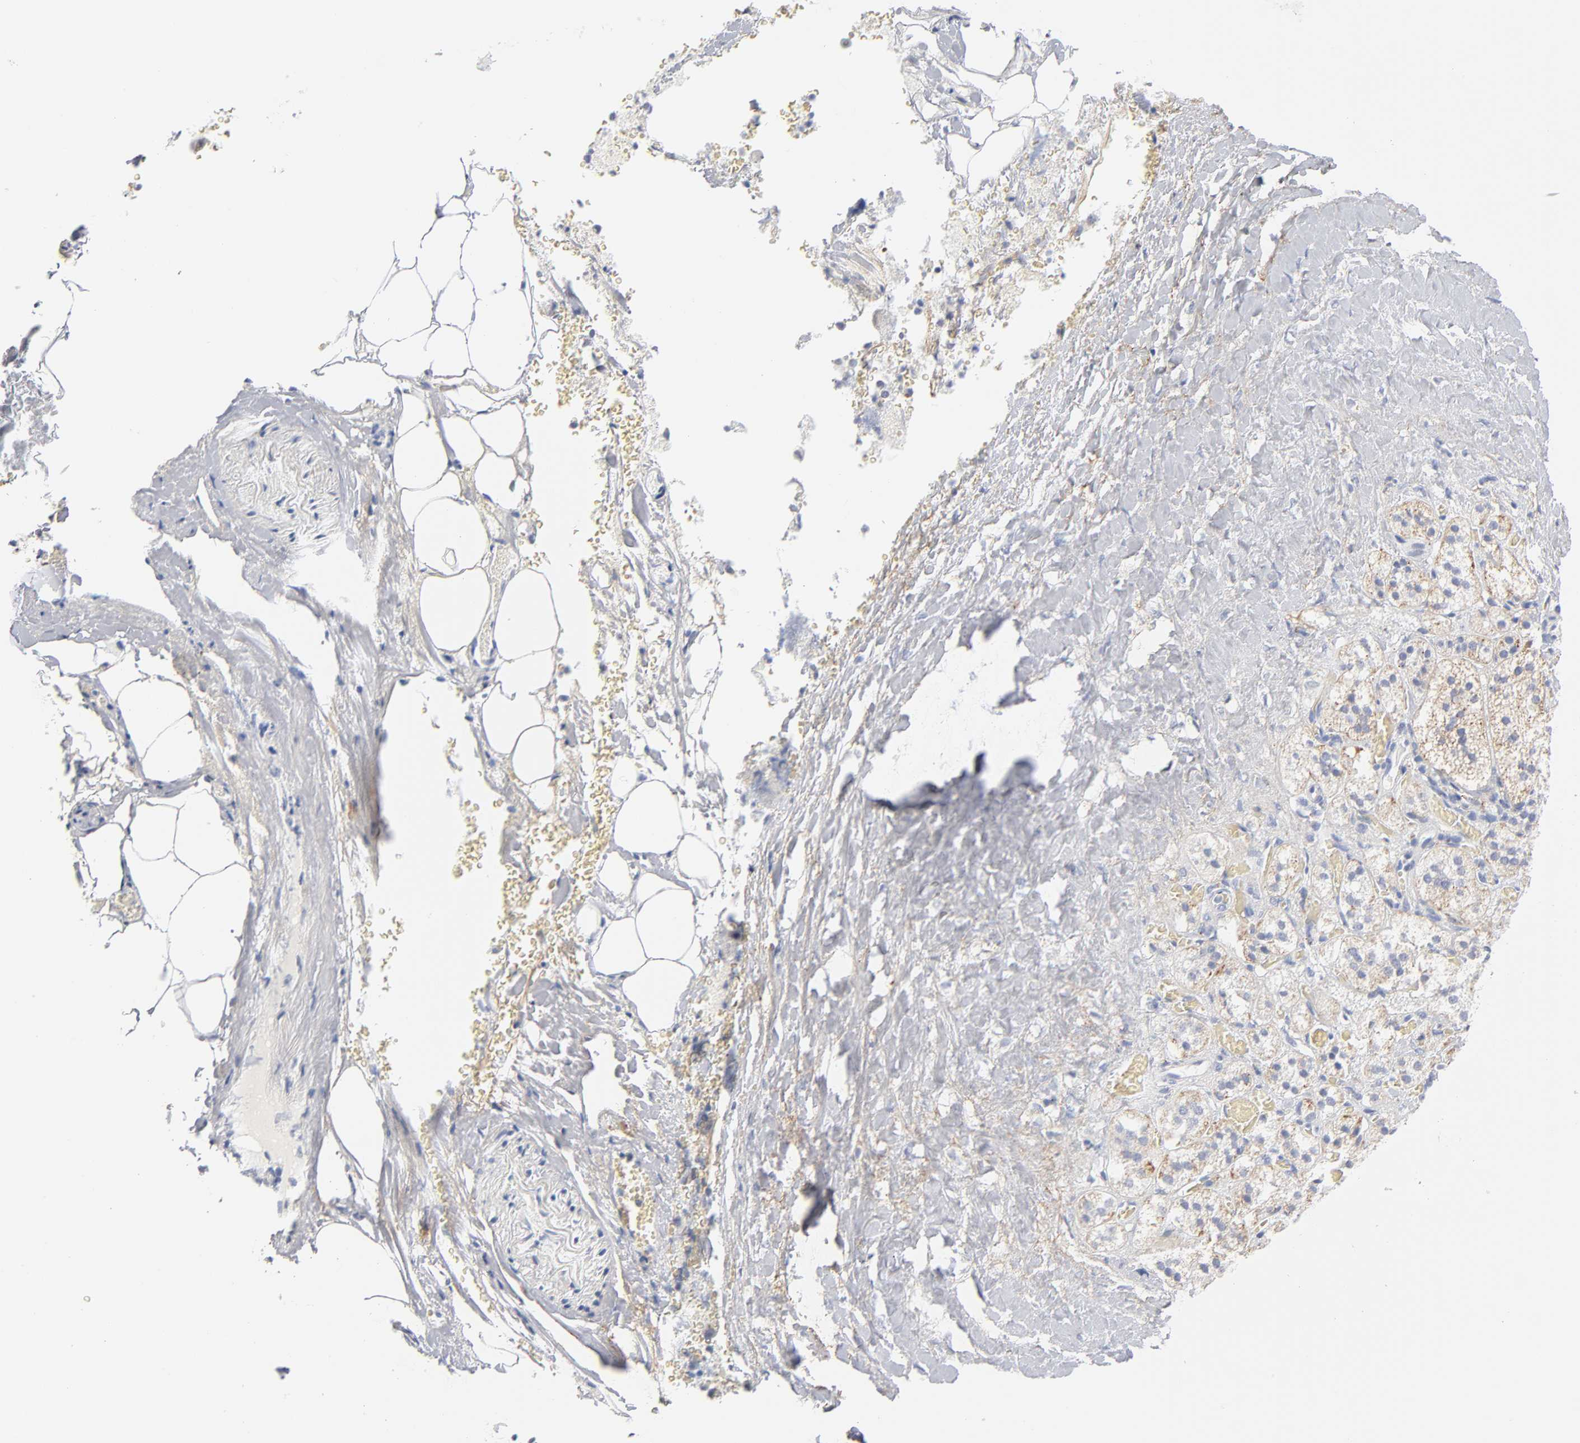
{"staining": {"intensity": "weak", "quantity": "25%-75%", "location": "cytoplasmic/membranous"}, "tissue": "adrenal gland", "cell_type": "Glandular cells", "image_type": "normal", "snomed": [{"axis": "morphology", "description": "Normal tissue, NOS"}, {"axis": "topography", "description": "Adrenal gland"}], "caption": "Immunohistochemical staining of normal human adrenal gland displays 25%-75% levels of weak cytoplasmic/membranous protein staining in about 25%-75% of glandular cells. (brown staining indicates protein expression, while blue staining denotes nuclei).", "gene": "LTBP2", "patient": {"sex": "female", "age": 71}}